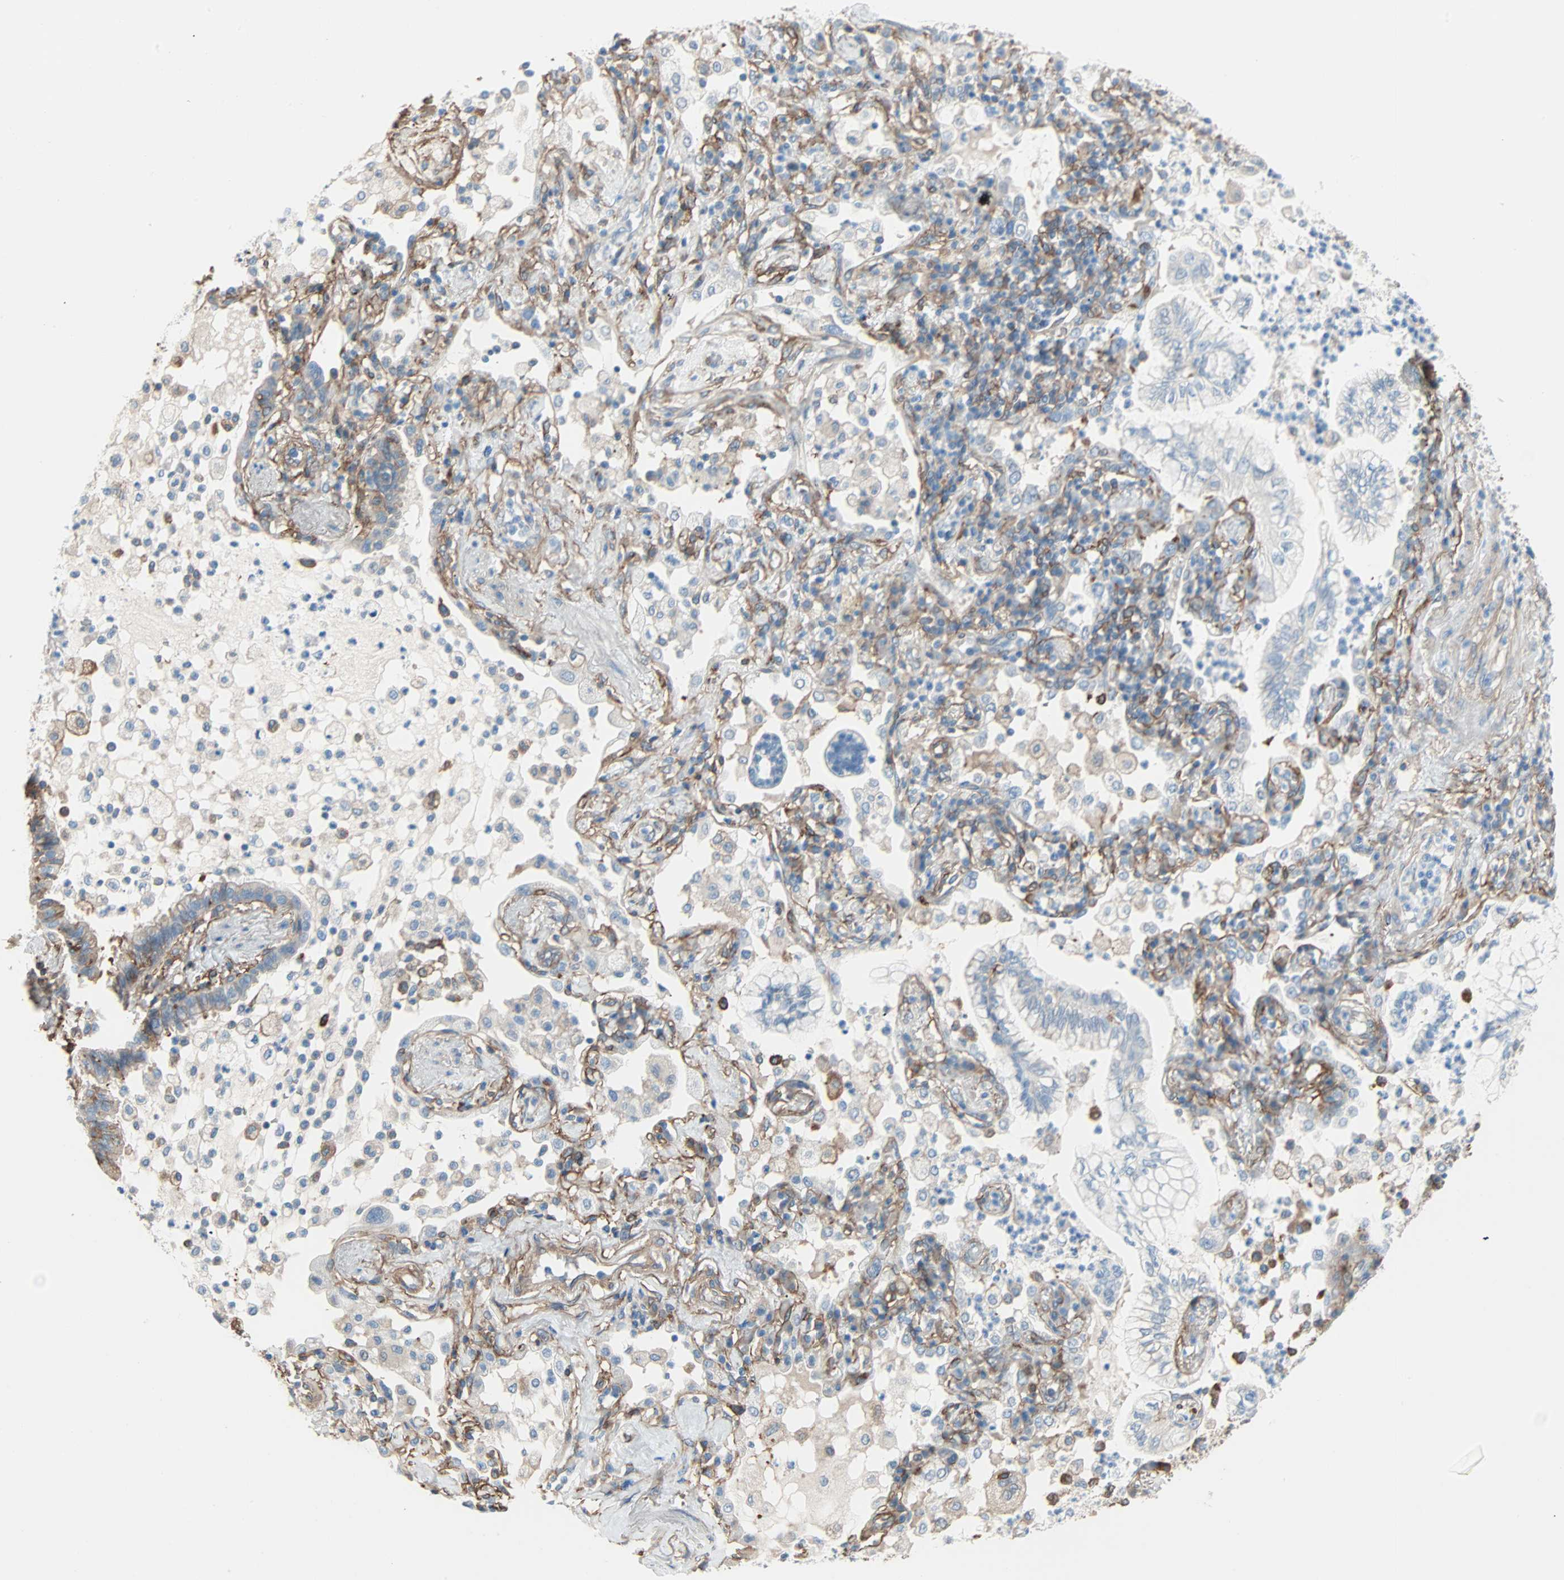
{"staining": {"intensity": "negative", "quantity": "none", "location": "none"}, "tissue": "lung cancer", "cell_type": "Tumor cells", "image_type": "cancer", "snomed": [{"axis": "morphology", "description": "Normal tissue, NOS"}, {"axis": "morphology", "description": "Adenocarcinoma, NOS"}, {"axis": "topography", "description": "Bronchus"}, {"axis": "topography", "description": "Lung"}], "caption": "Lung cancer (adenocarcinoma) was stained to show a protein in brown. There is no significant staining in tumor cells. The staining is performed using DAB (3,3'-diaminobenzidine) brown chromogen with nuclei counter-stained in using hematoxylin.", "gene": "EPB41L2", "patient": {"sex": "female", "age": 70}}